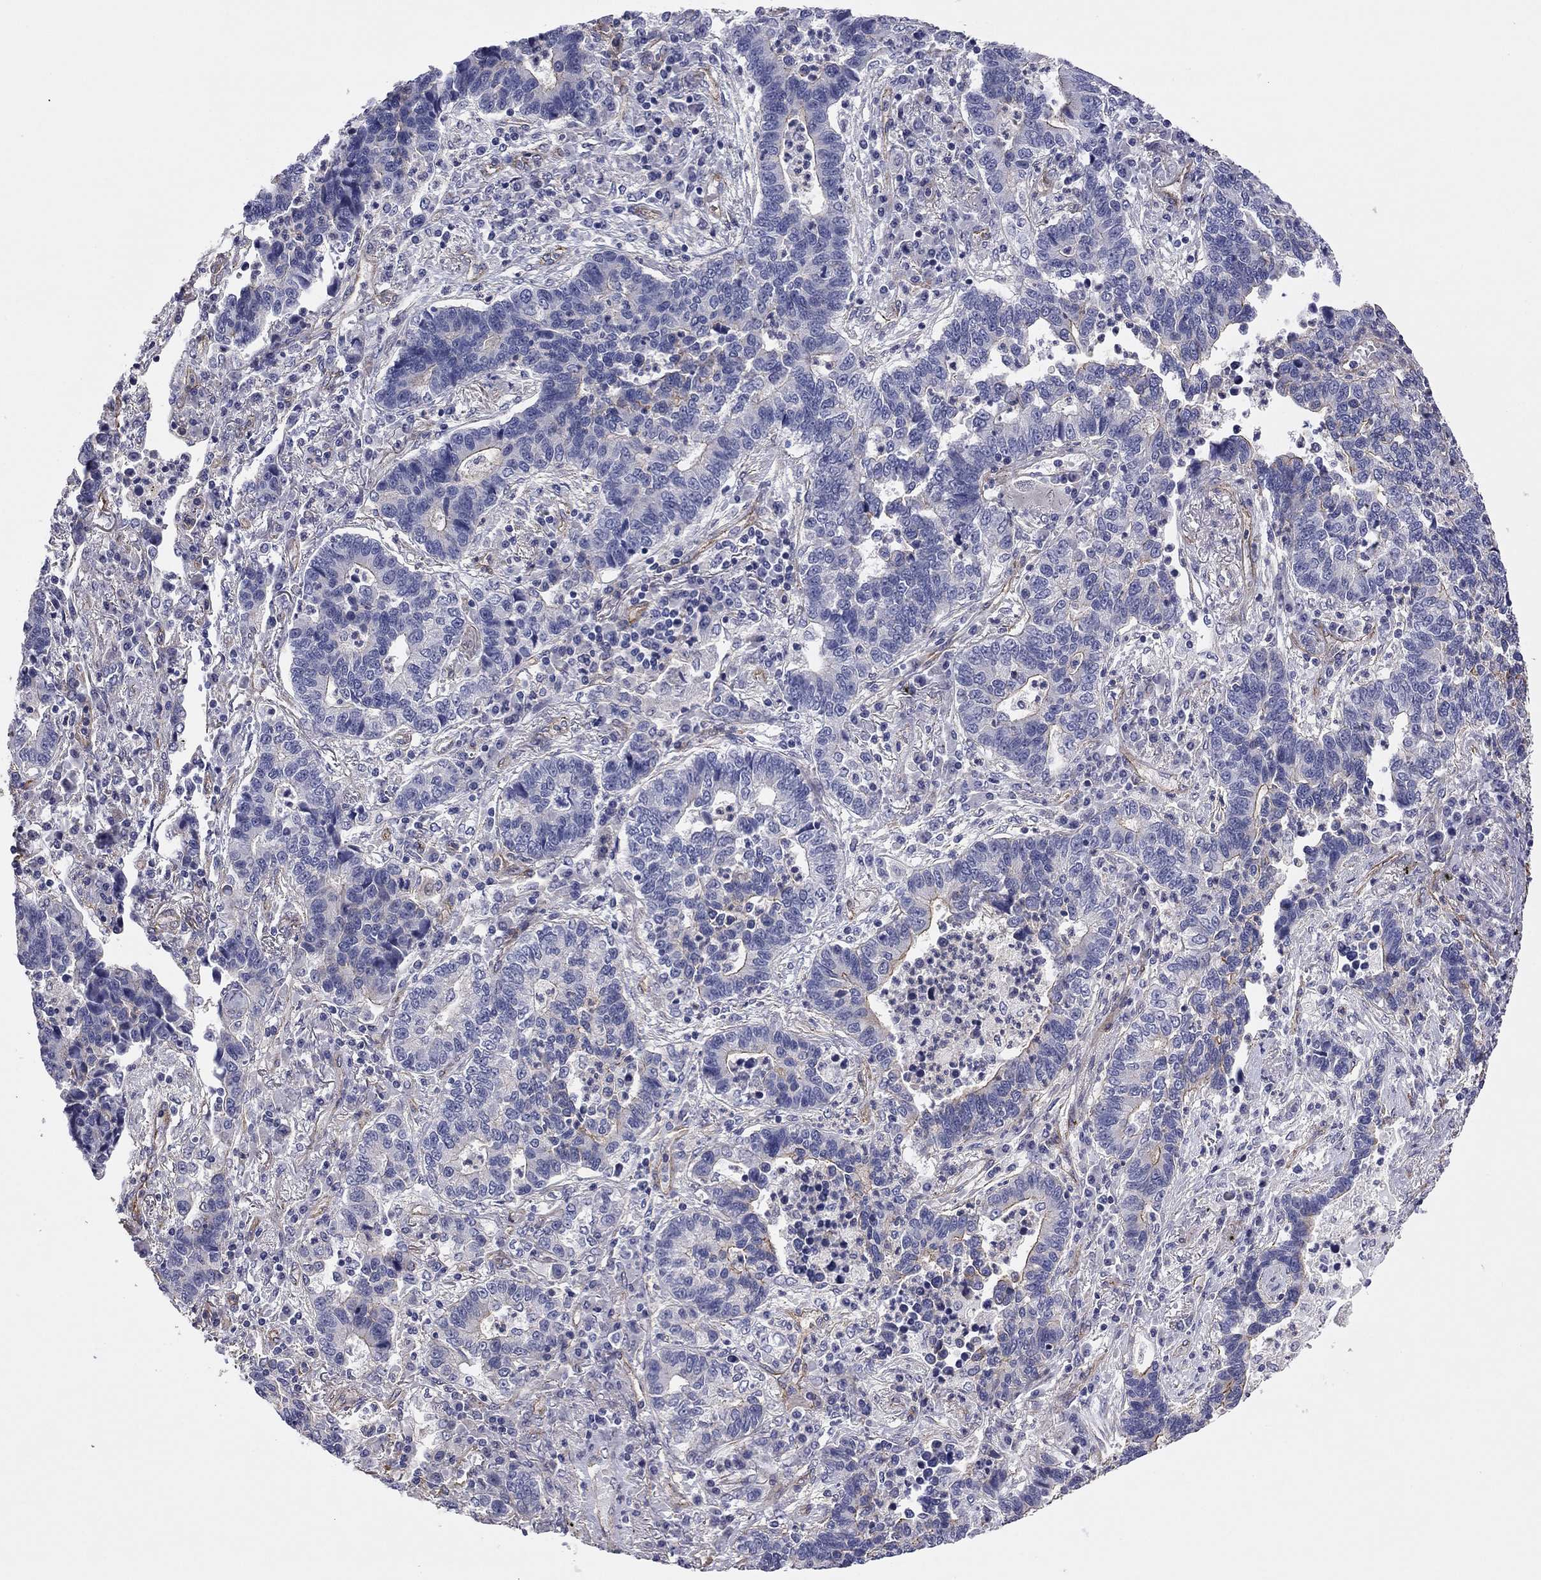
{"staining": {"intensity": "moderate", "quantity": "<25%", "location": "cytoplasmic/membranous"}, "tissue": "lung cancer", "cell_type": "Tumor cells", "image_type": "cancer", "snomed": [{"axis": "morphology", "description": "Adenocarcinoma, NOS"}, {"axis": "topography", "description": "Lung"}], "caption": "Adenocarcinoma (lung) stained with a protein marker shows moderate staining in tumor cells.", "gene": "TCHH", "patient": {"sex": "female", "age": 57}}